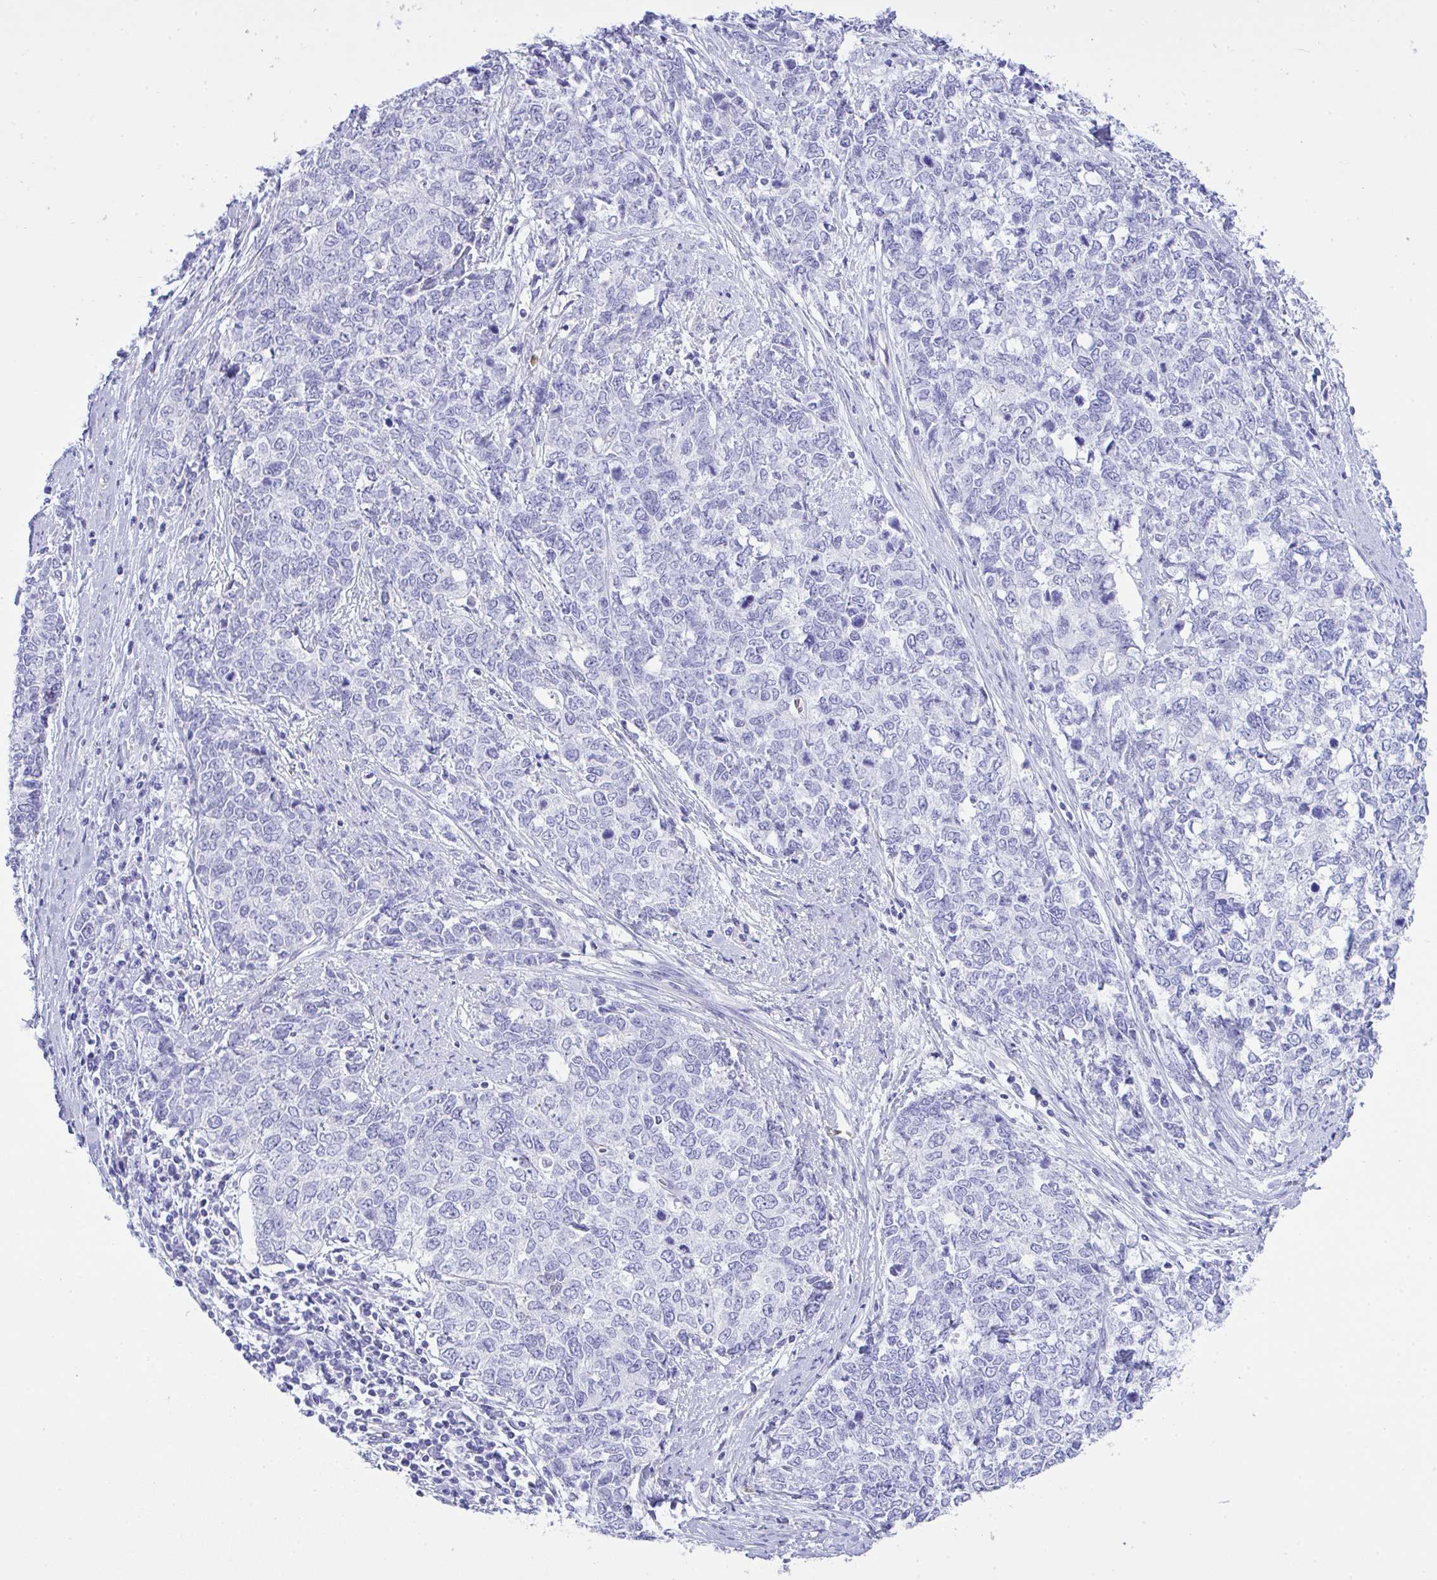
{"staining": {"intensity": "negative", "quantity": "none", "location": "none"}, "tissue": "cervical cancer", "cell_type": "Tumor cells", "image_type": "cancer", "snomed": [{"axis": "morphology", "description": "Adenocarcinoma, NOS"}, {"axis": "topography", "description": "Cervix"}], "caption": "The IHC histopathology image has no significant expression in tumor cells of adenocarcinoma (cervical) tissue. Nuclei are stained in blue.", "gene": "AKR1D1", "patient": {"sex": "female", "age": 63}}